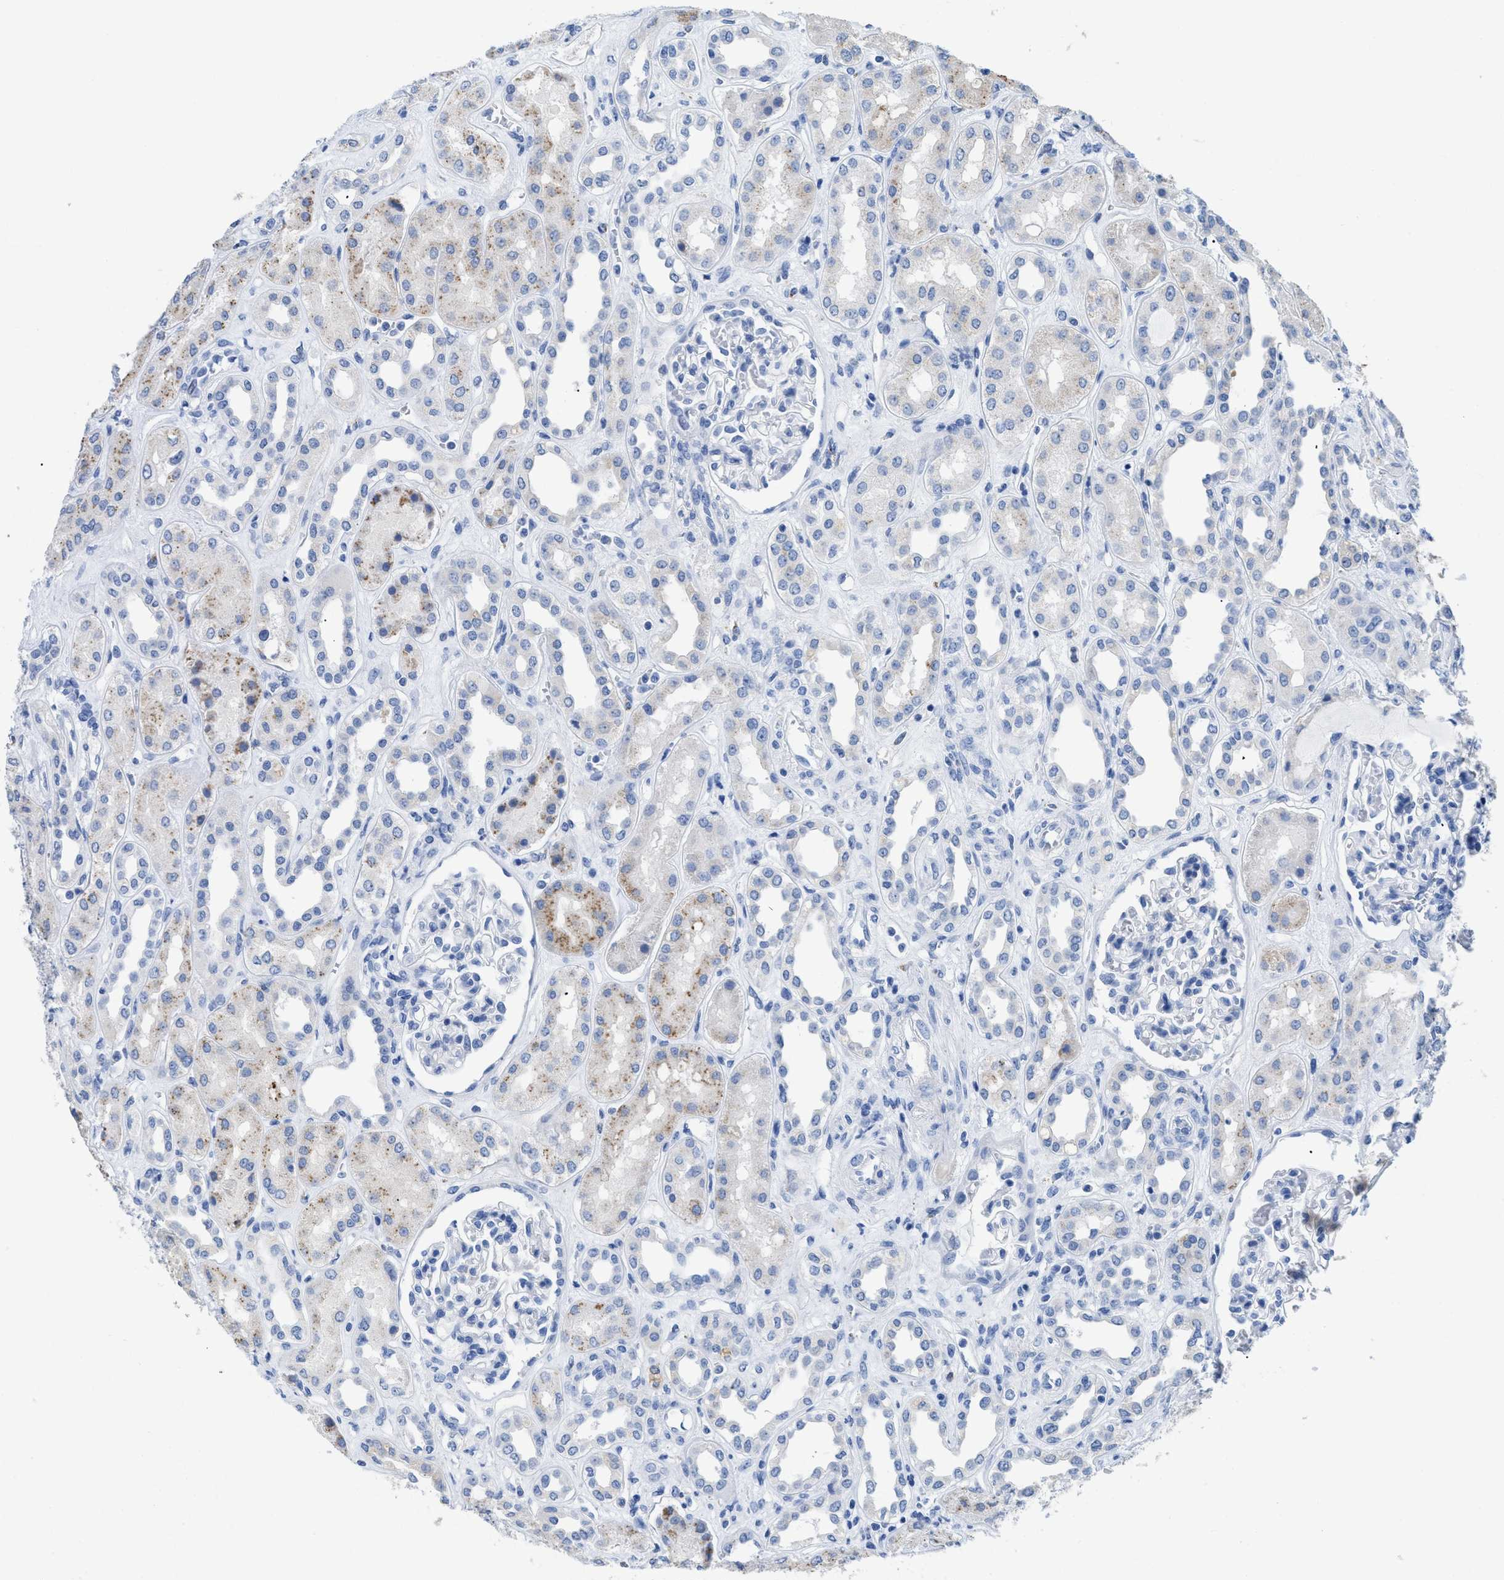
{"staining": {"intensity": "negative", "quantity": "none", "location": "none"}, "tissue": "kidney", "cell_type": "Cells in glomeruli", "image_type": "normal", "snomed": [{"axis": "morphology", "description": "Normal tissue, NOS"}, {"axis": "topography", "description": "Kidney"}], "caption": "The micrograph displays no significant positivity in cells in glomeruli of kidney. (DAB (3,3'-diaminobenzidine) immunohistochemistry (IHC) with hematoxylin counter stain).", "gene": "APOBEC2", "patient": {"sex": "male", "age": 59}}